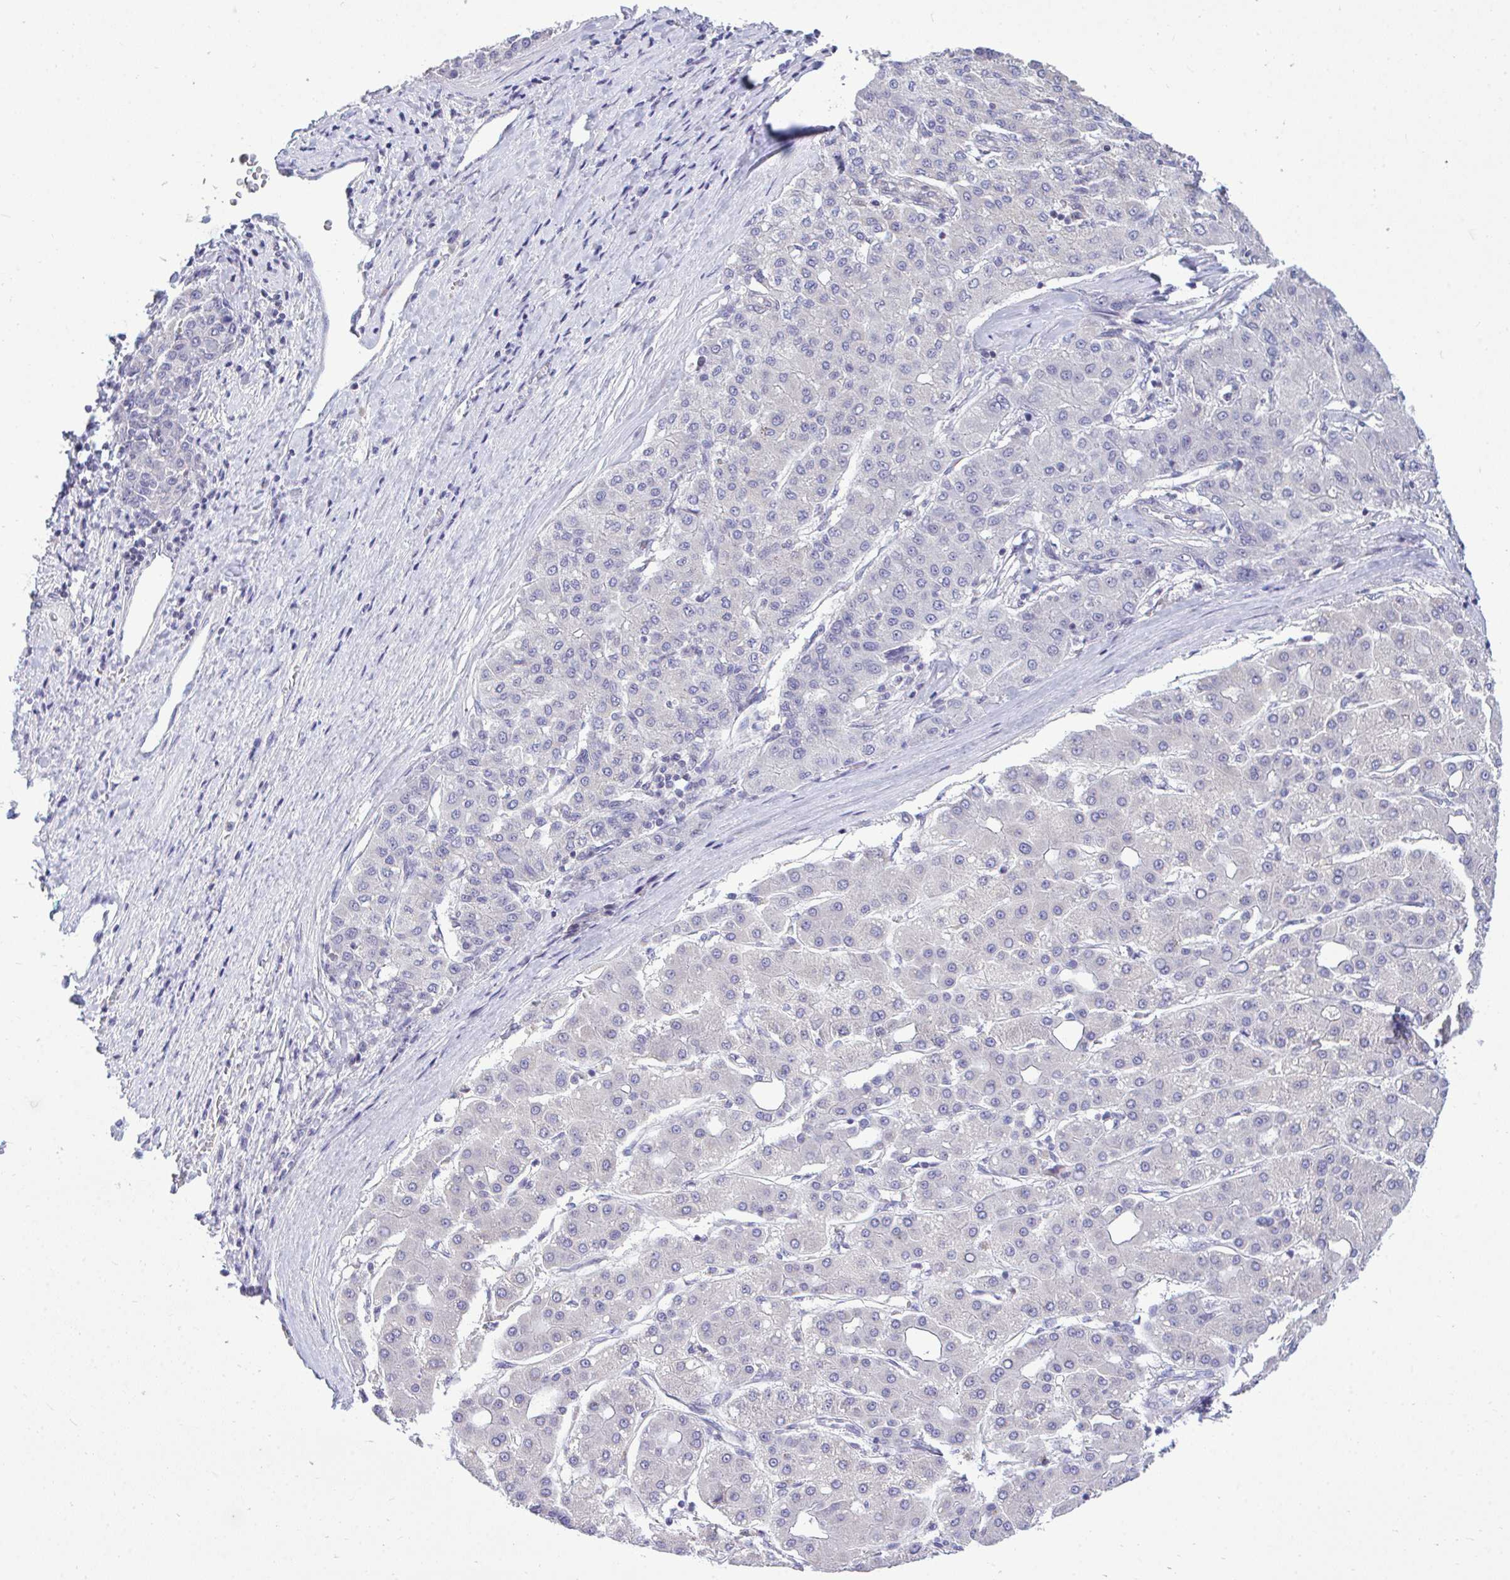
{"staining": {"intensity": "negative", "quantity": "none", "location": "none"}, "tissue": "liver cancer", "cell_type": "Tumor cells", "image_type": "cancer", "snomed": [{"axis": "morphology", "description": "Carcinoma, Hepatocellular, NOS"}, {"axis": "topography", "description": "Liver"}], "caption": "Liver hepatocellular carcinoma stained for a protein using immunohistochemistry (IHC) shows no expression tumor cells.", "gene": "PIGK", "patient": {"sex": "male", "age": 65}}